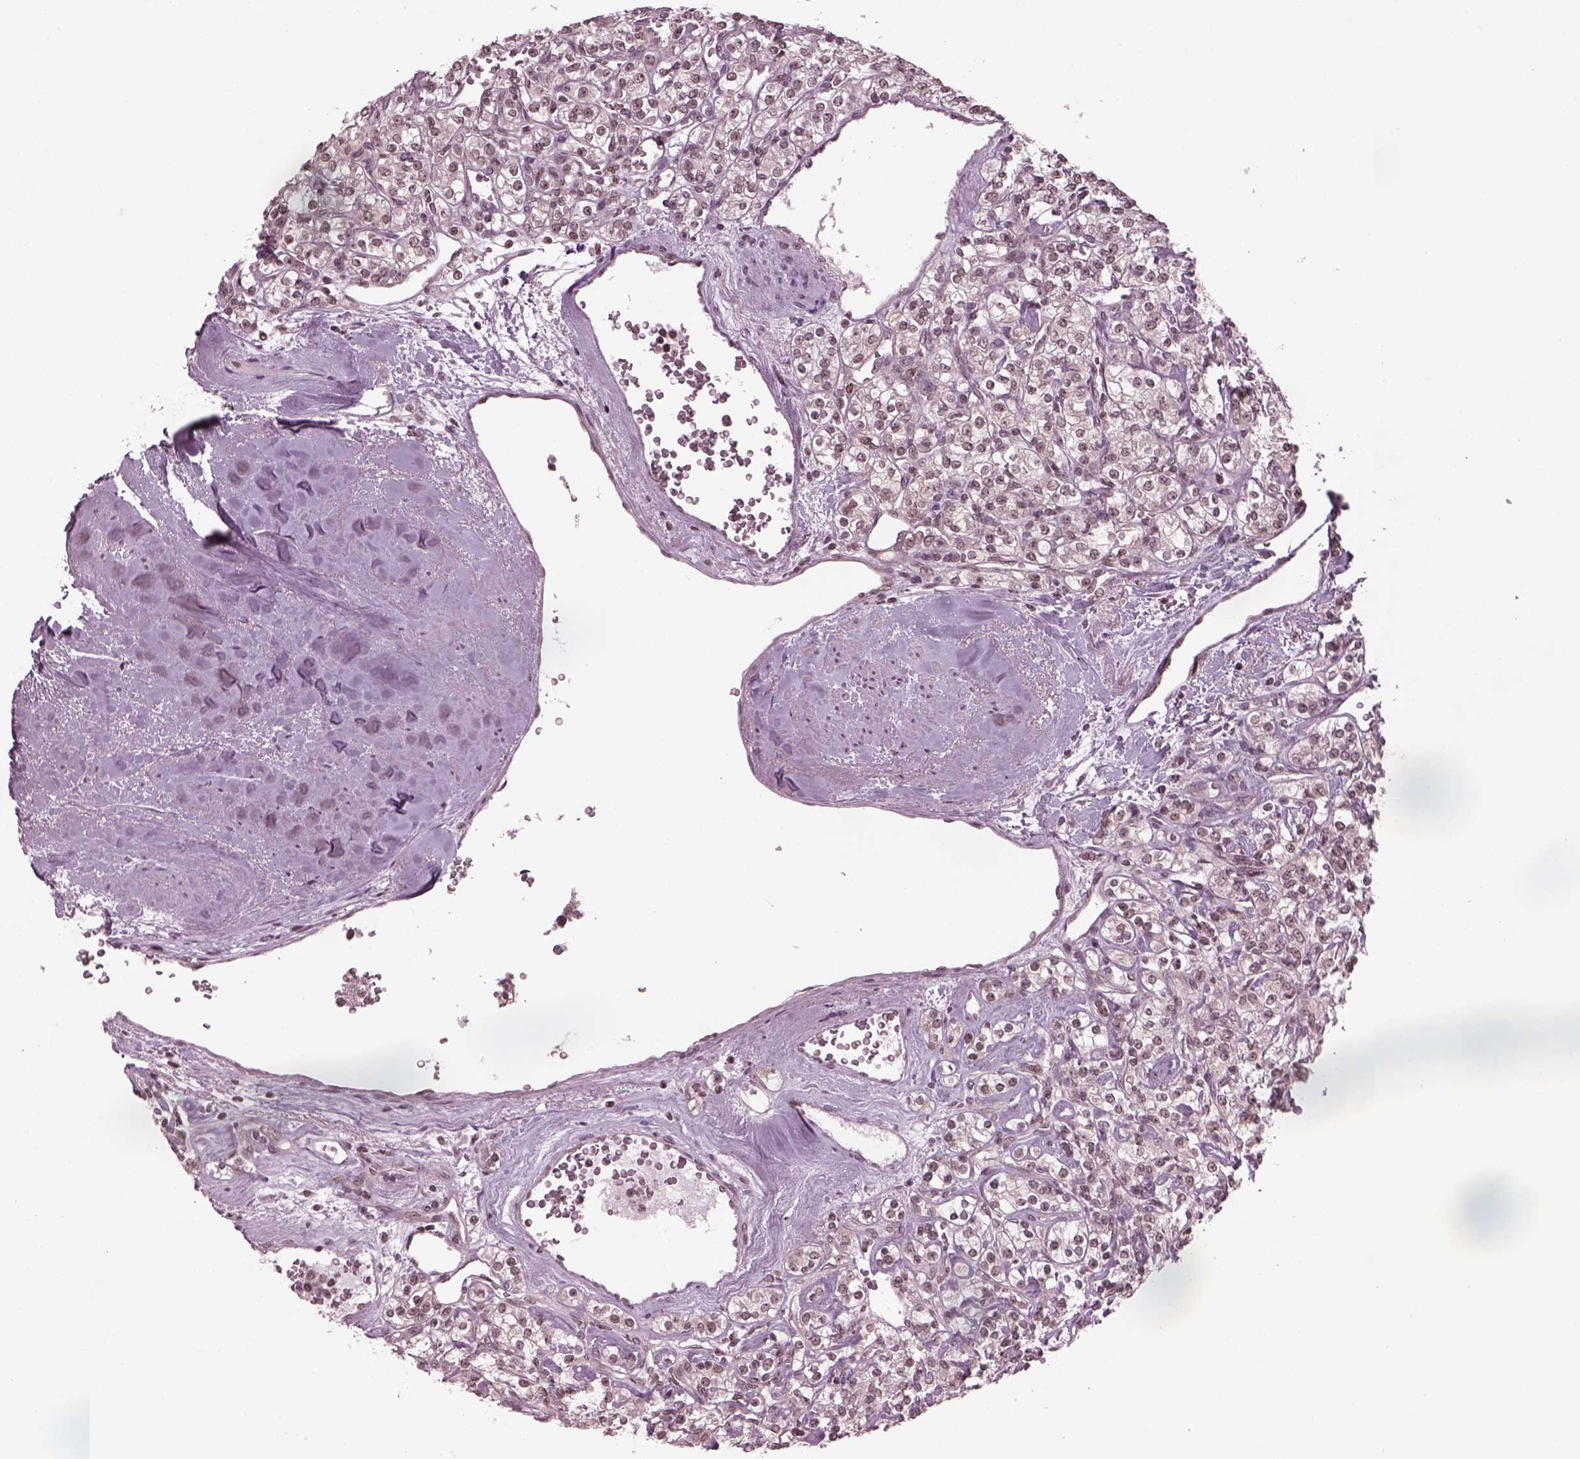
{"staining": {"intensity": "weak", "quantity": "25%-75%", "location": "nuclear"}, "tissue": "renal cancer", "cell_type": "Tumor cells", "image_type": "cancer", "snomed": [{"axis": "morphology", "description": "Adenocarcinoma, NOS"}, {"axis": "topography", "description": "Kidney"}], "caption": "Protein expression analysis of human renal cancer reveals weak nuclear staining in about 25%-75% of tumor cells.", "gene": "RUVBL2", "patient": {"sex": "male", "age": 77}}